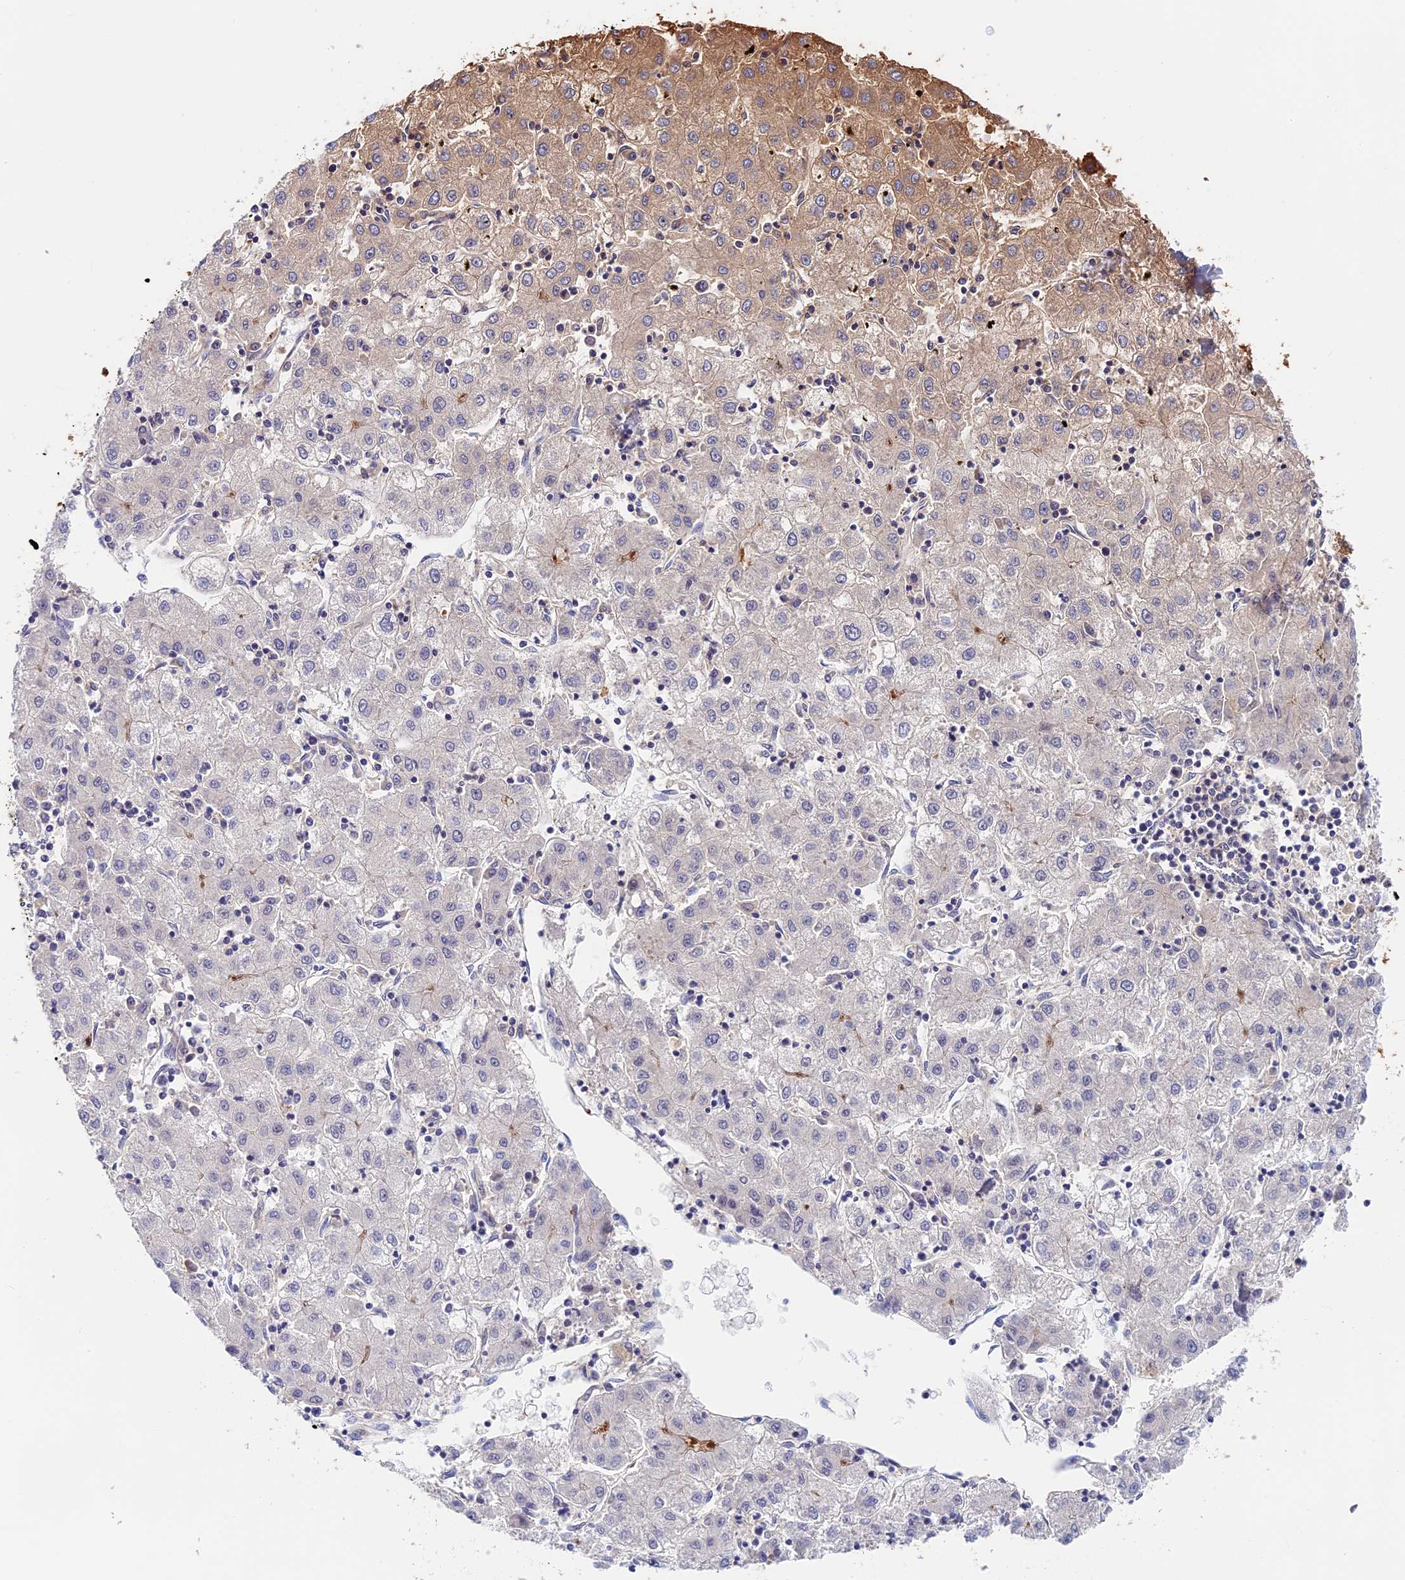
{"staining": {"intensity": "negative", "quantity": "none", "location": "none"}, "tissue": "liver cancer", "cell_type": "Tumor cells", "image_type": "cancer", "snomed": [{"axis": "morphology", "description": "Carcinoma, Hepatocellular, NOS"}, {"axis": "topography", "description": "Liver"}], "caption": "Human hepatocellular carcinoma (liver) stained for a protein using immunohistochemistry (IHC) demonstrates no expression in tumor cells.", "gene": "ADGRD1", "patient": {"sex": "male", "age": 72}}